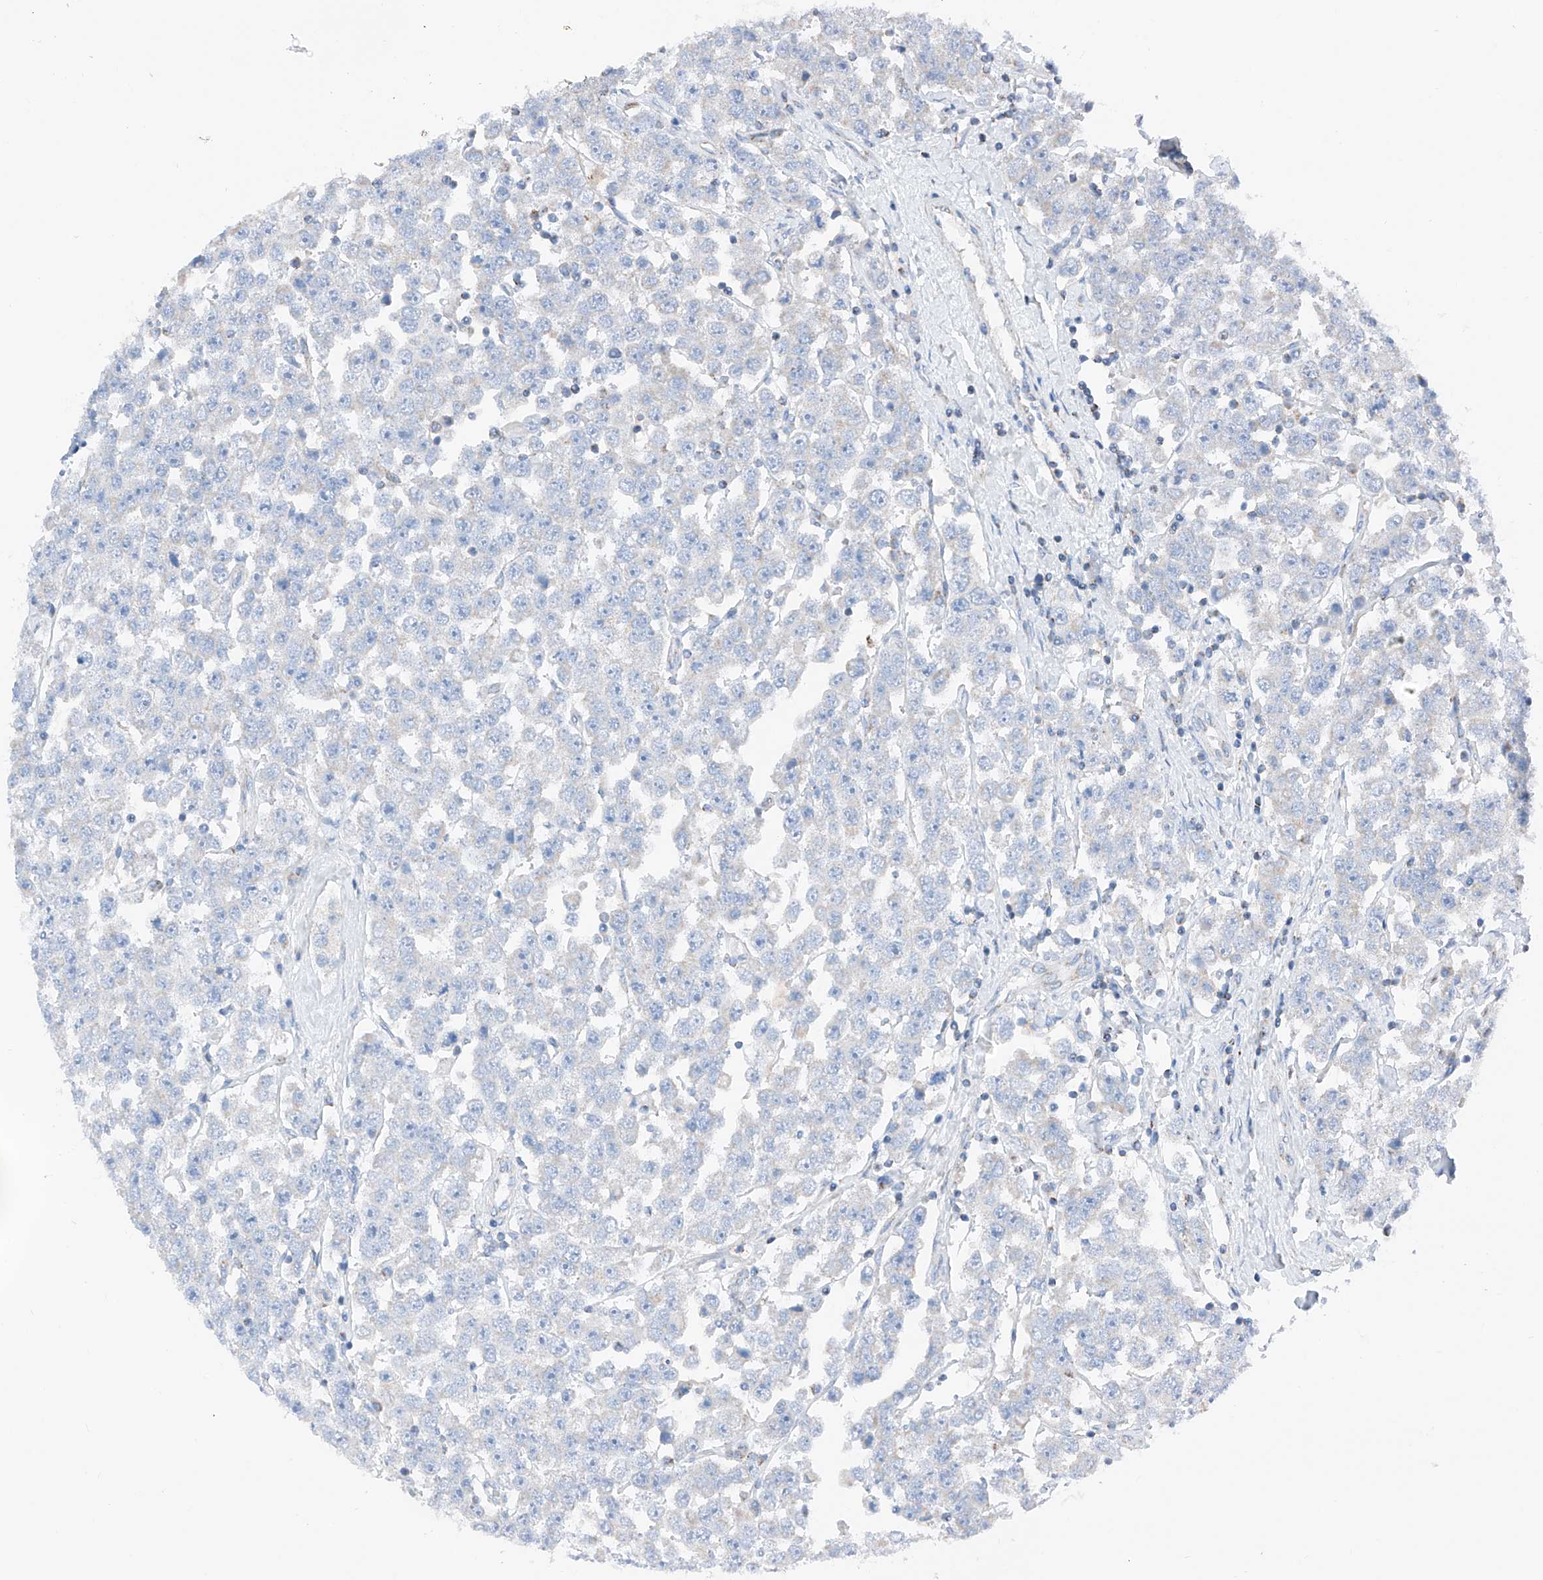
{"staining": {"intensity": "negative", "quantity": "none", "location": "none"}, "tissue": "testis cancer", "cell_type": "Tumor cells", "image_type": "cancer", "snomed": [{"axis": "morphology", "description": "Seminoma, NOS"}, {"axis": "topography", "description": "Testis"}], "caption": "The micrograph shows no significant positivity in tumor cells of testis seminoma.", "gene": "MRAP", "patient": {"sex": "male", "age": 28}}